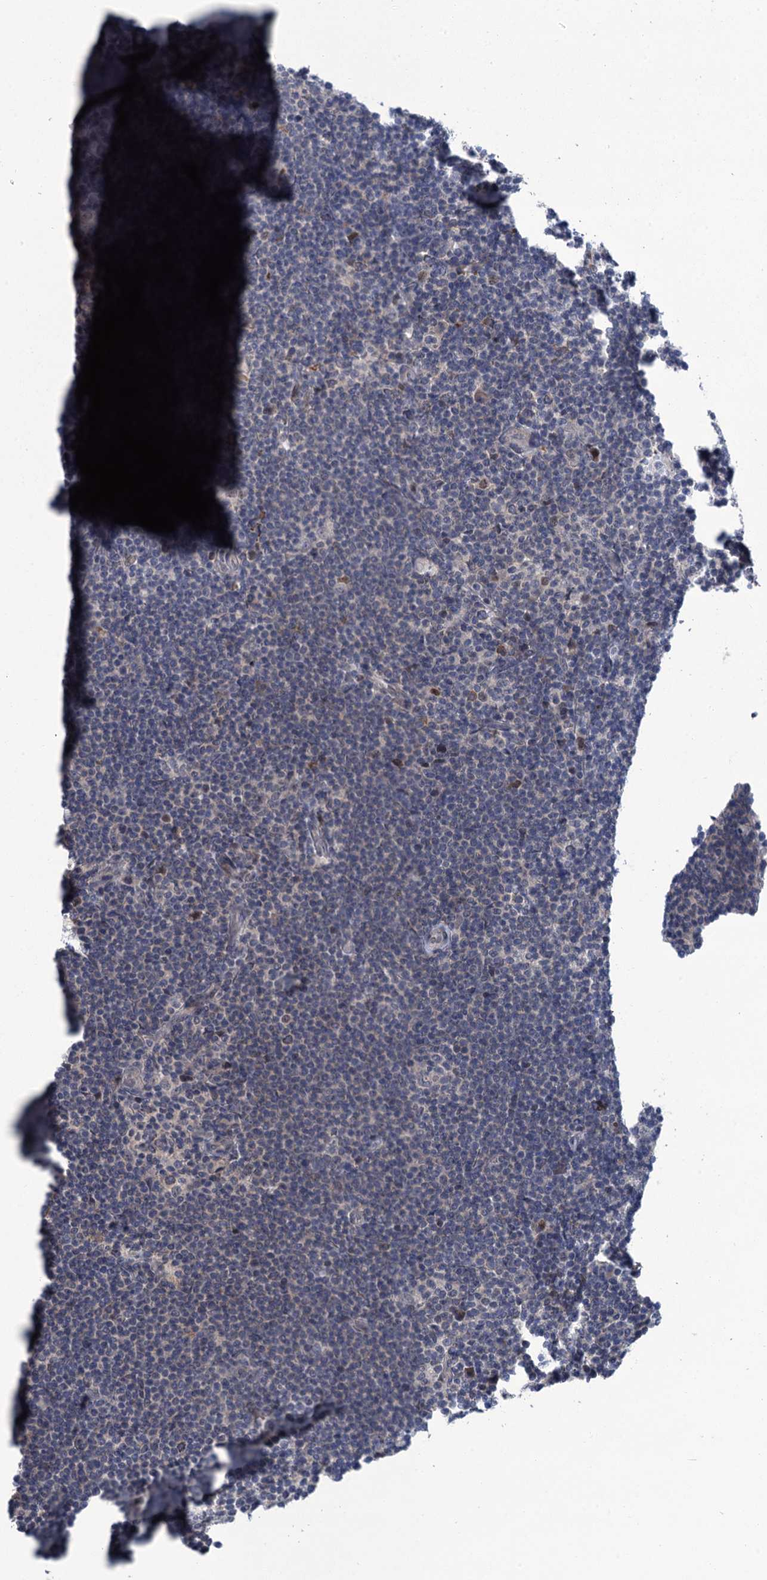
{"staining": {"intensity": "negative", "quantity": "none", "location": "none"}, "tissue": "lymphoma", "cell_type": "Tumor cells", "image_type": "cancer", "snomed": [{"axis": "morphology", "description": "Hodgkin's disease, NOS"}, {"axis": "topography", "description": "Lymph node"}], "caption": "IHC of lymphoma exhibits no staining in tumor cells.", "gene": "MRFAP1", "patient": {"sex": "female", "age": 57}}